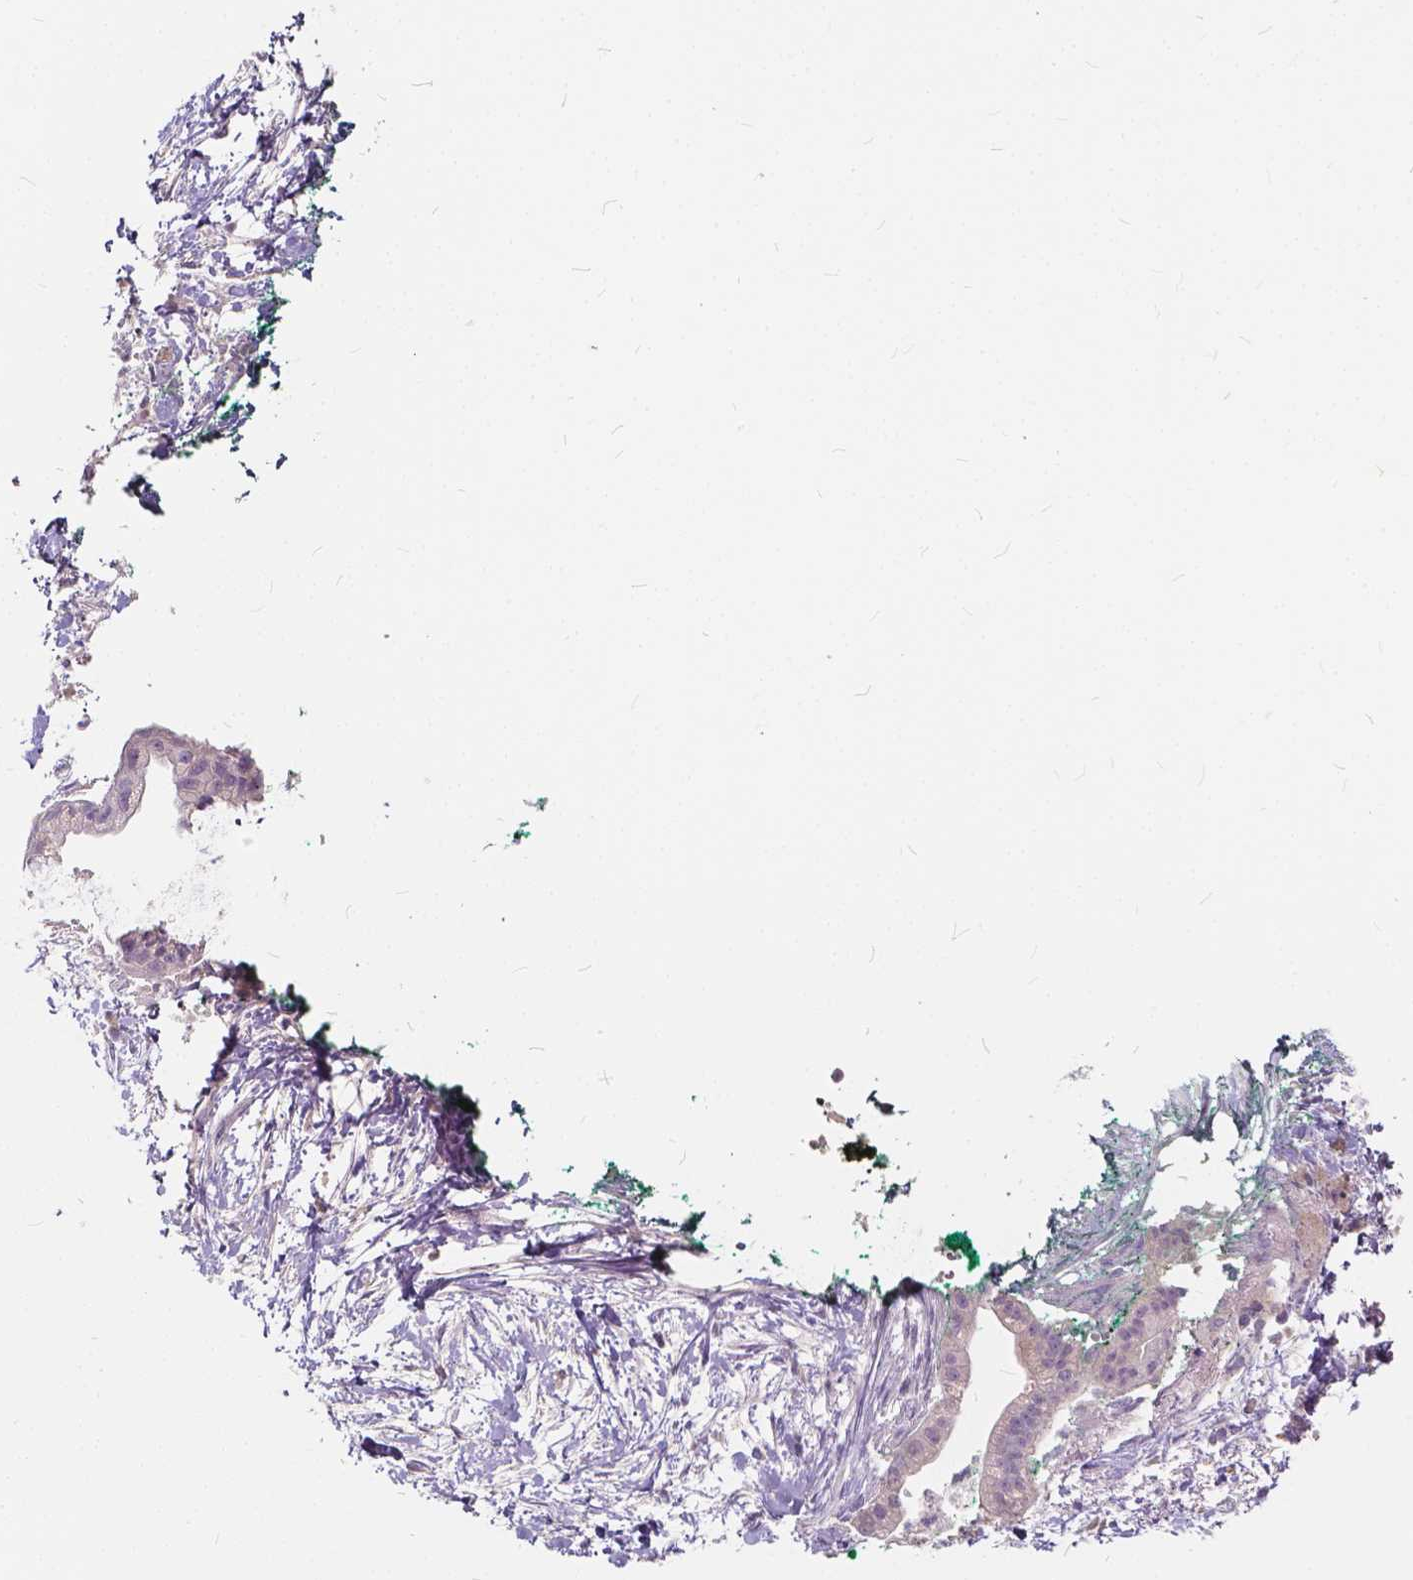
{"staining": {"intensity": "negative", "quantity": "none", "location": "none"}, "tissue": "pancreatic cancer", "cell_type": "Tumor cells", "image_type": "cancer", "snomed": [{"axis": "morphology", "description": "Normal tissue, NOS"}, {"axis": "morphology", "description": "Adenocarcinoma, NOS"}, {"axis": "topography", "description": "Lymph node"}, {"axis": "topography", "description": "Pancreas"}], "caption": "Tumor cells are negative for protein expression in human adenocarcinoma (pancreatic).", "gene": "KIAA0513", "patient": {"sex": "female", "age": 58}}